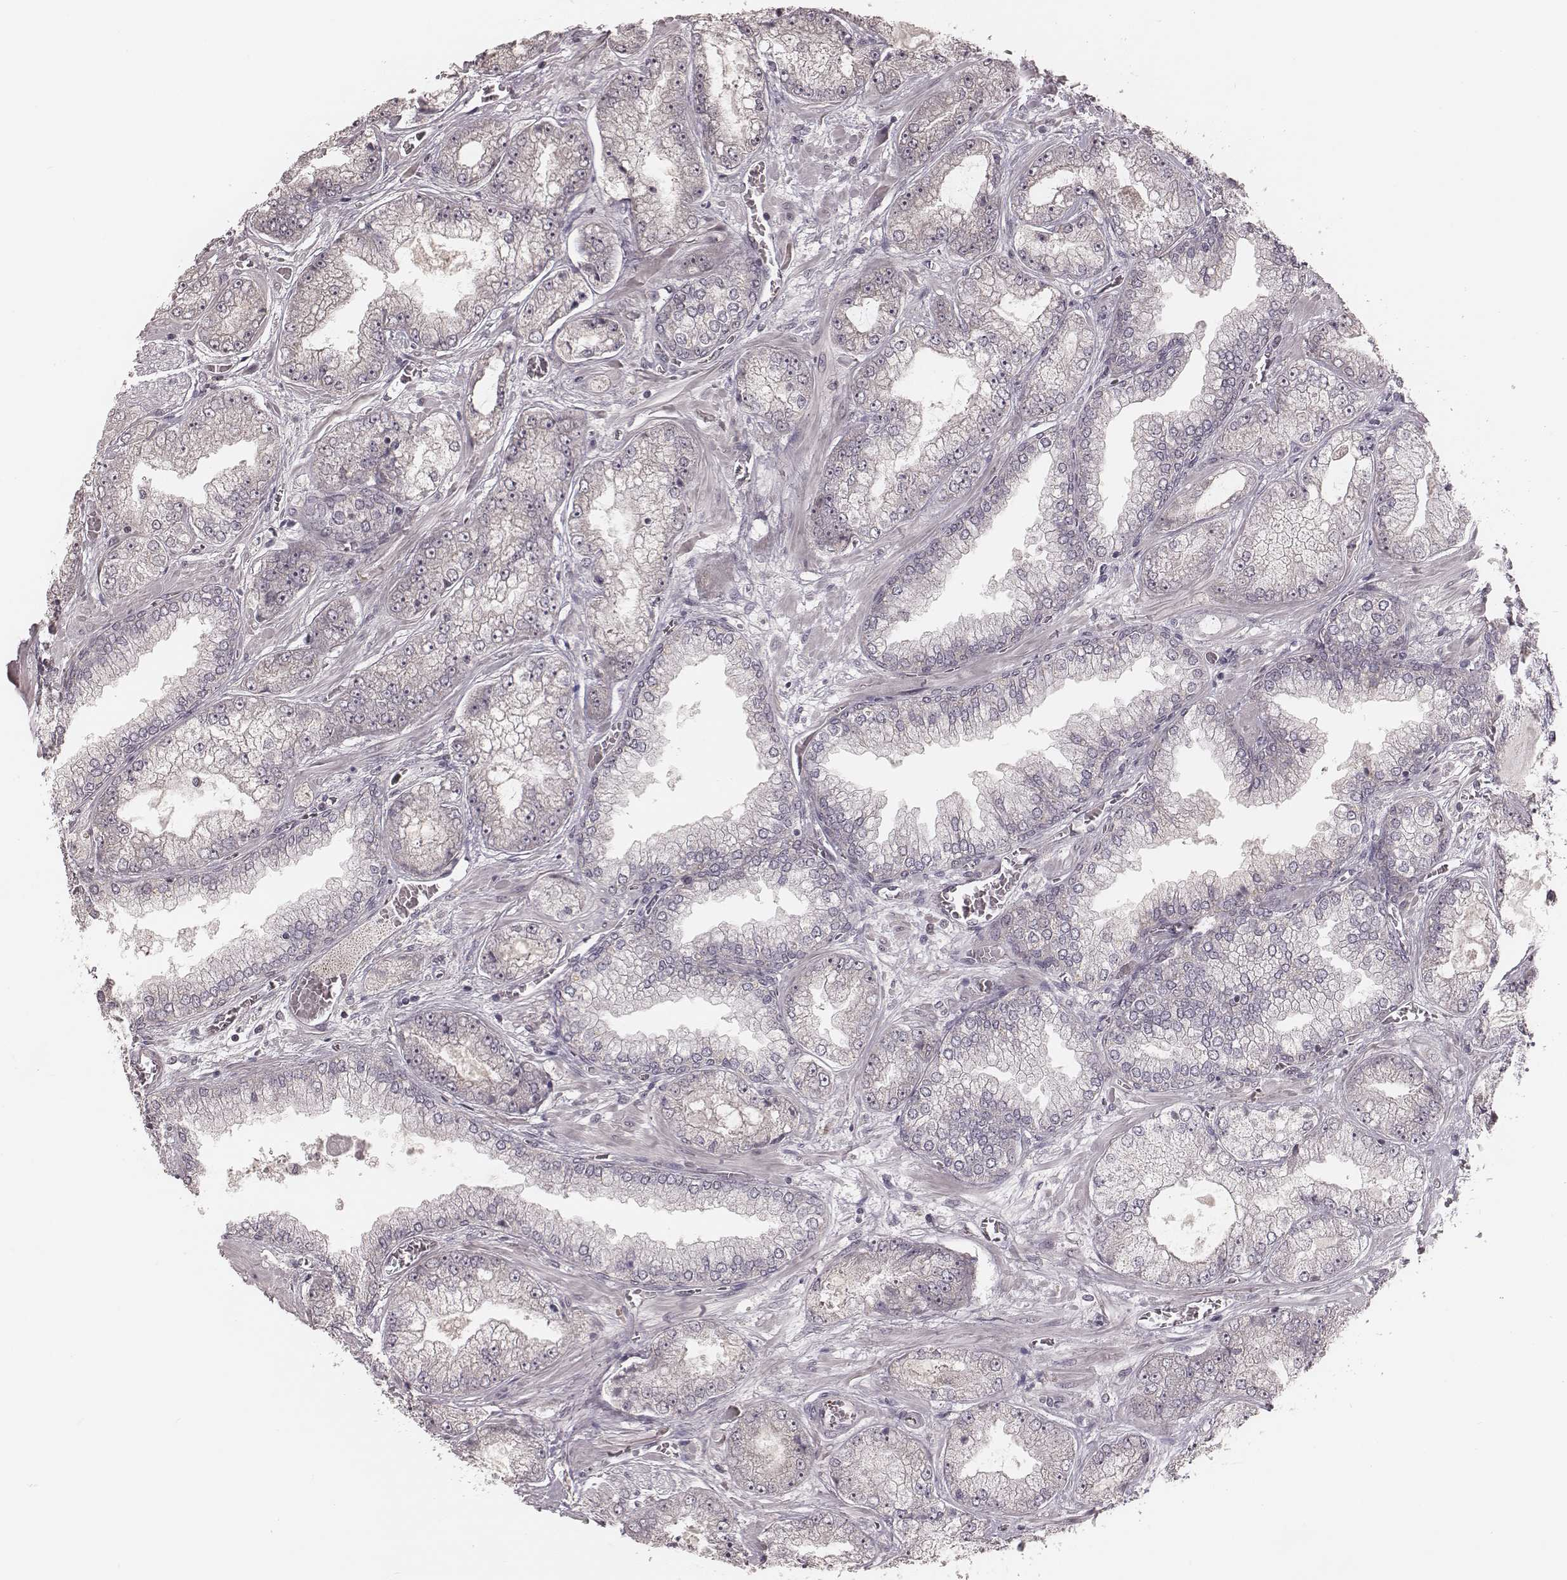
{"staining": {"intensity": "negative", "quantity": "none", "location": "none"}, "tissue": "prostate cancer", "cell_type": "Tumor cells", "image_type": "cancer", "snomed": [{"axis": "morphology", "description": "Adenocarcinoma, Low grade"}, {"axis": "topography", "description": "Prostate"}], "caption": "Immunohistochemistry (IHC) of human adenocarcinoma (low-grade) (prostate) reveals no expression in tumor cells.", "gene": "IL5", "patient": {"sex": "male", "age": 57}}